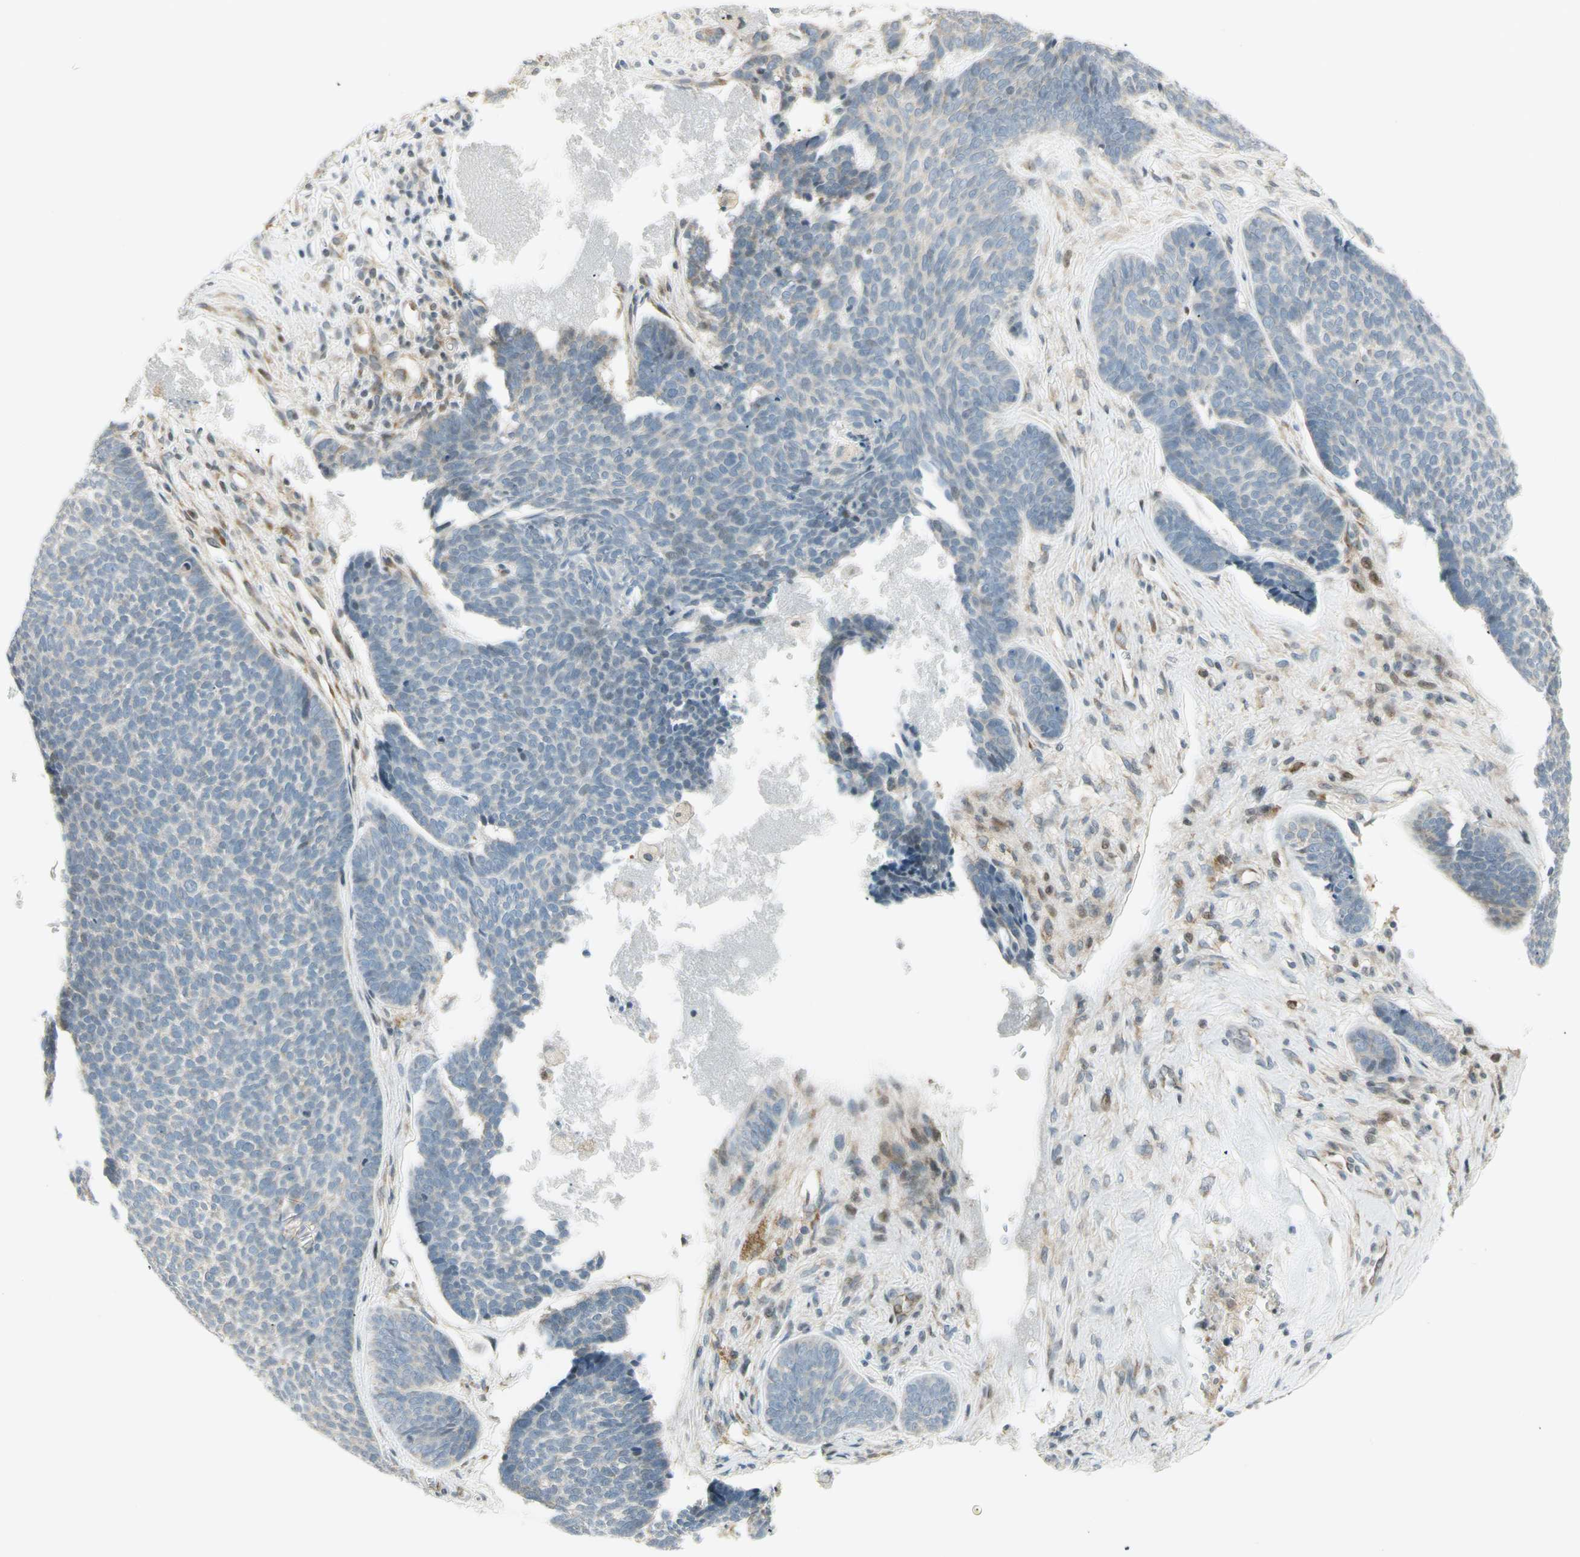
{"staining": {"intensity": "negative", "quantity": "none", "location": "none"}, "tissue": "skin cancer", "cell_type": "Tumor cells", "image_type": "cancer", "snomed": [{"axis": "morphology", "description": "Basal cell carcinoma"}, {"axis": "topography", "description": "Skin"}], "caption": "Tumor cells are negative for protein expression in human basal cell carcinoma (skin).", "gene": "TPT1", "patient": {"sex": "male", "age": 84}}